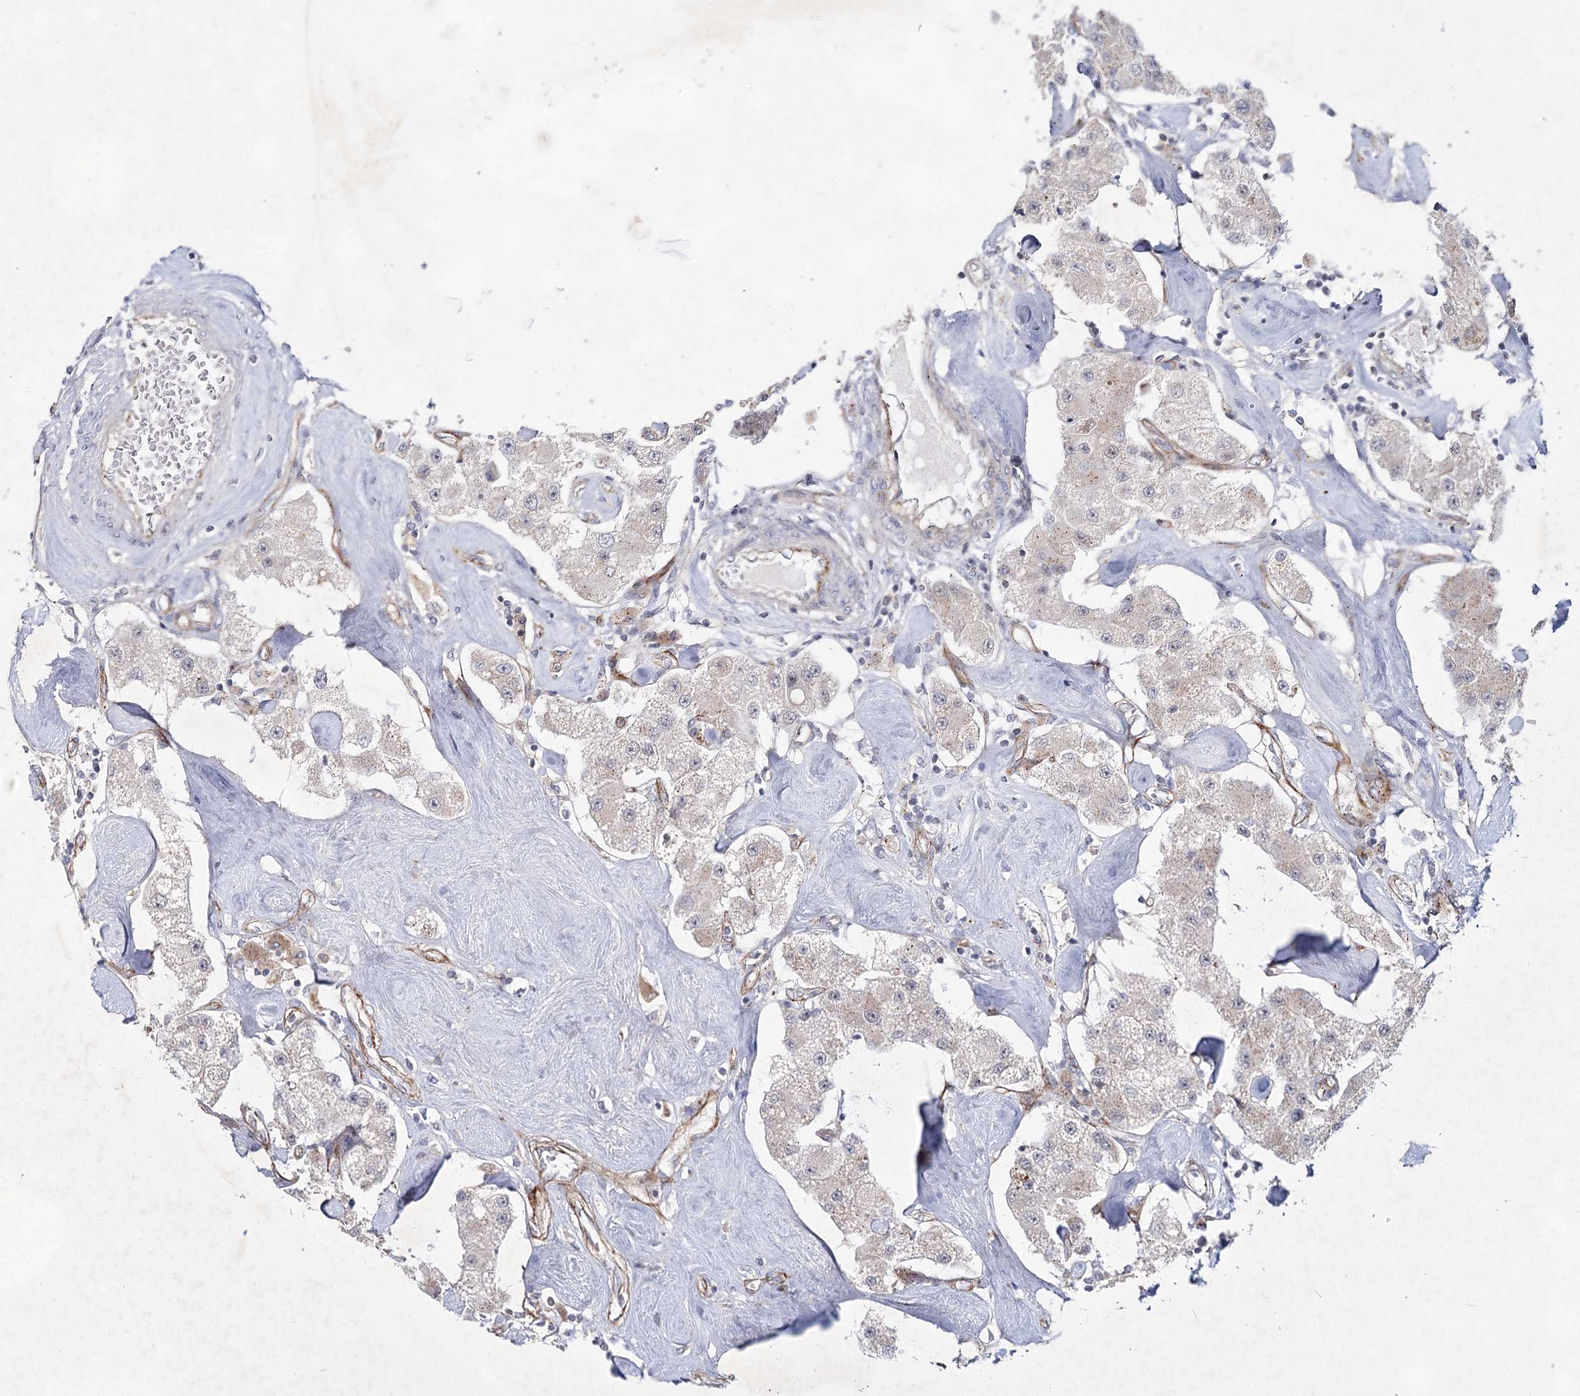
{"staining": {"intensity": "weak", "quantity": "<25%", "location": "cytoplasmic/membranous"}, "tissue": "carcinoid", "cell_type": "Tumor cells", "image_type": "cancer", "snomed": [{"axis": "morphology", "description": "Carcinoid, malignant, NOS"}, {"axis": "topography", "description": "Pancreas"}], "caption": "Immunohistochemistry of human carcinoid displays no expression in tumor cells. Brightfield microscopy of immunohistochemistry (IHC) stained with DAB (brown) and hematoxylin (blue), captured at high magnification.", "gene": "ATL2", "patient": {"sex": "male", "age": 41}}